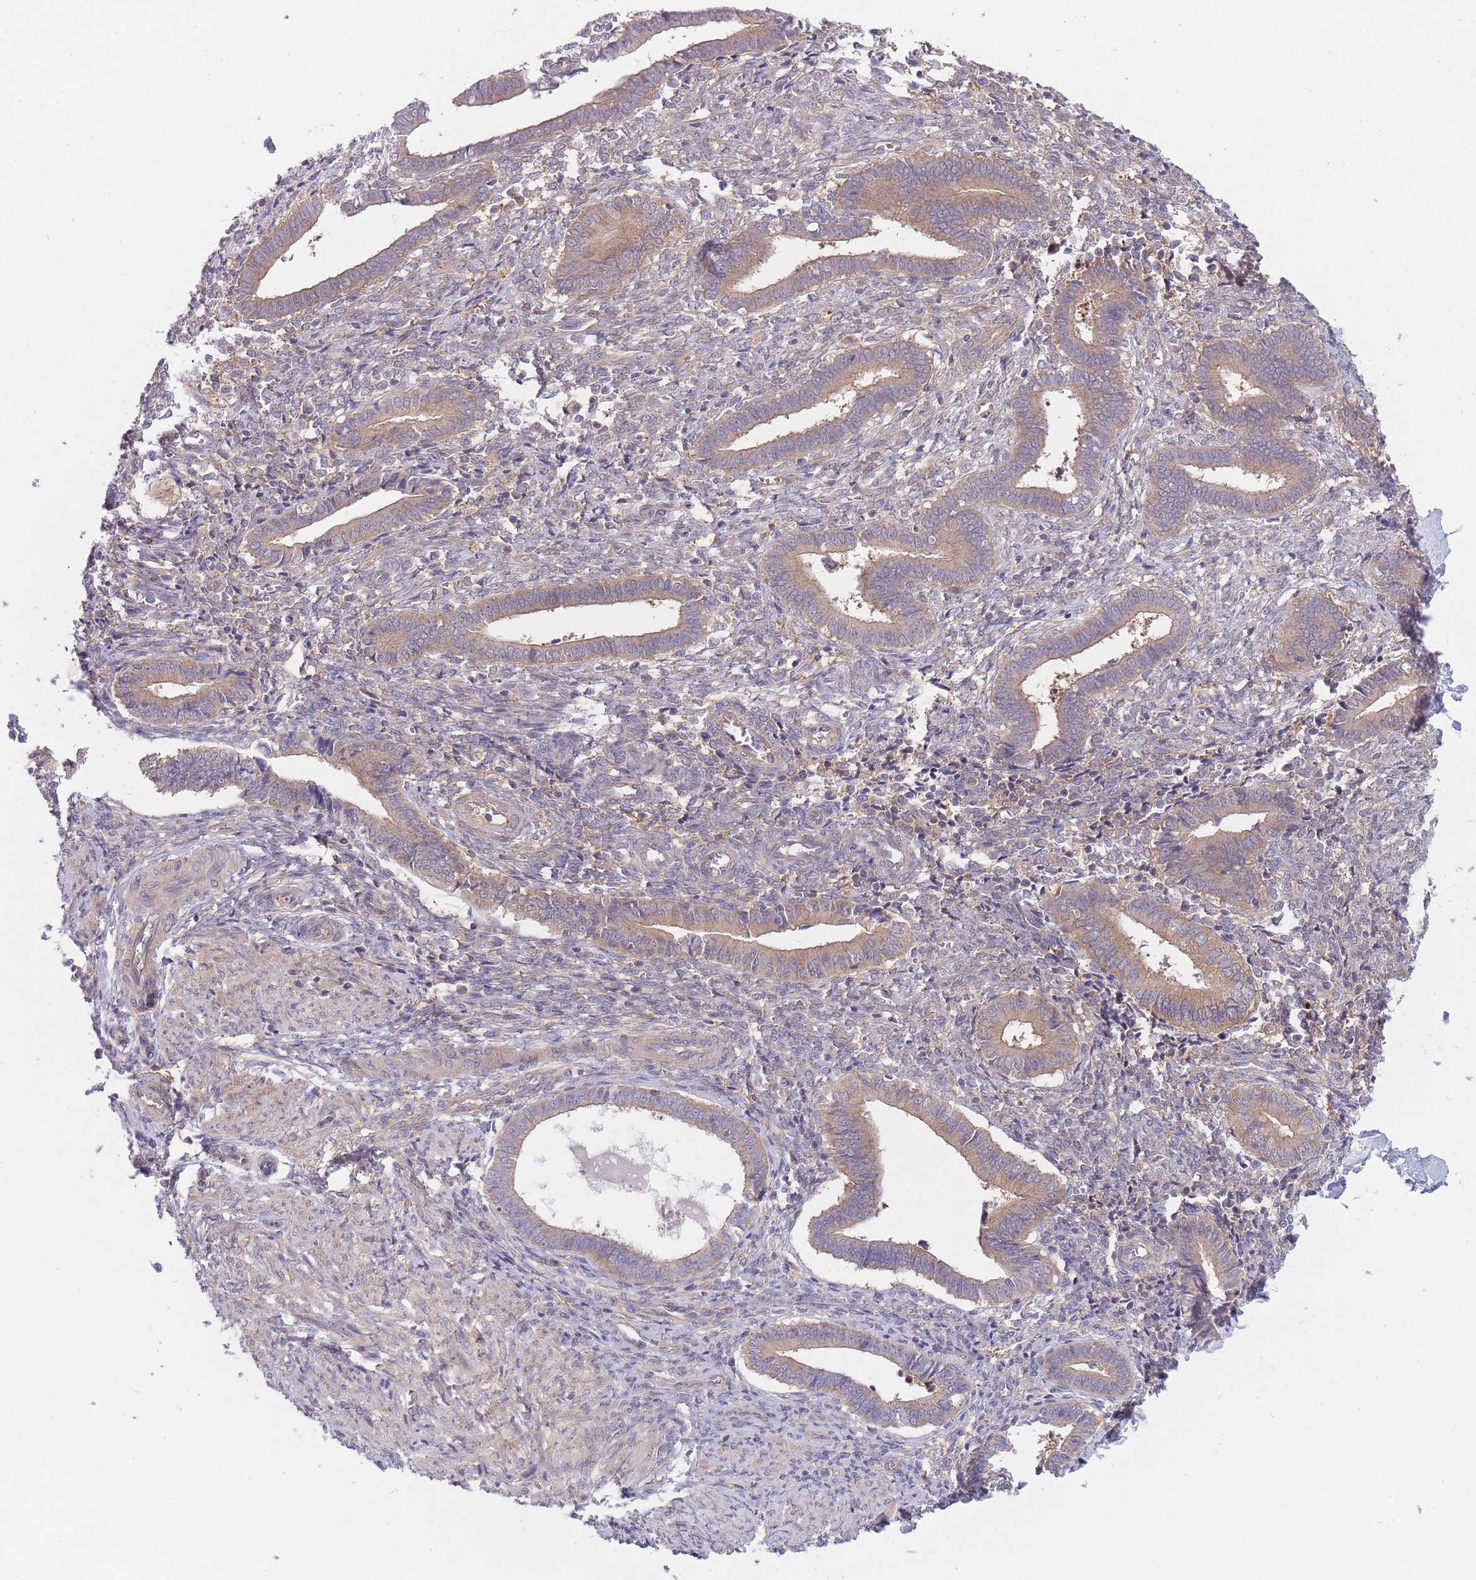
{"staining": {"intensity": "negative", "quantity": "none", "location": "none"}, "tissue": "endometrium", "cell_type": "Cells in endometrial stroma", "image_type": "normal", "snomed": [{"axis": "morphology", "description": "Normal tissue, NOS"}, {"axis": "topography", "description": "Other"}, {"axis": "topography", "description": "Endometrium"}], "caption": "An immunohistochemistry photomicrograph of normal endometrium is shown. There is no staining in cells in endometrial stroma of endometrium.", "gene": "PFDN6", "patient": {"sex": "female", "age": 44}}